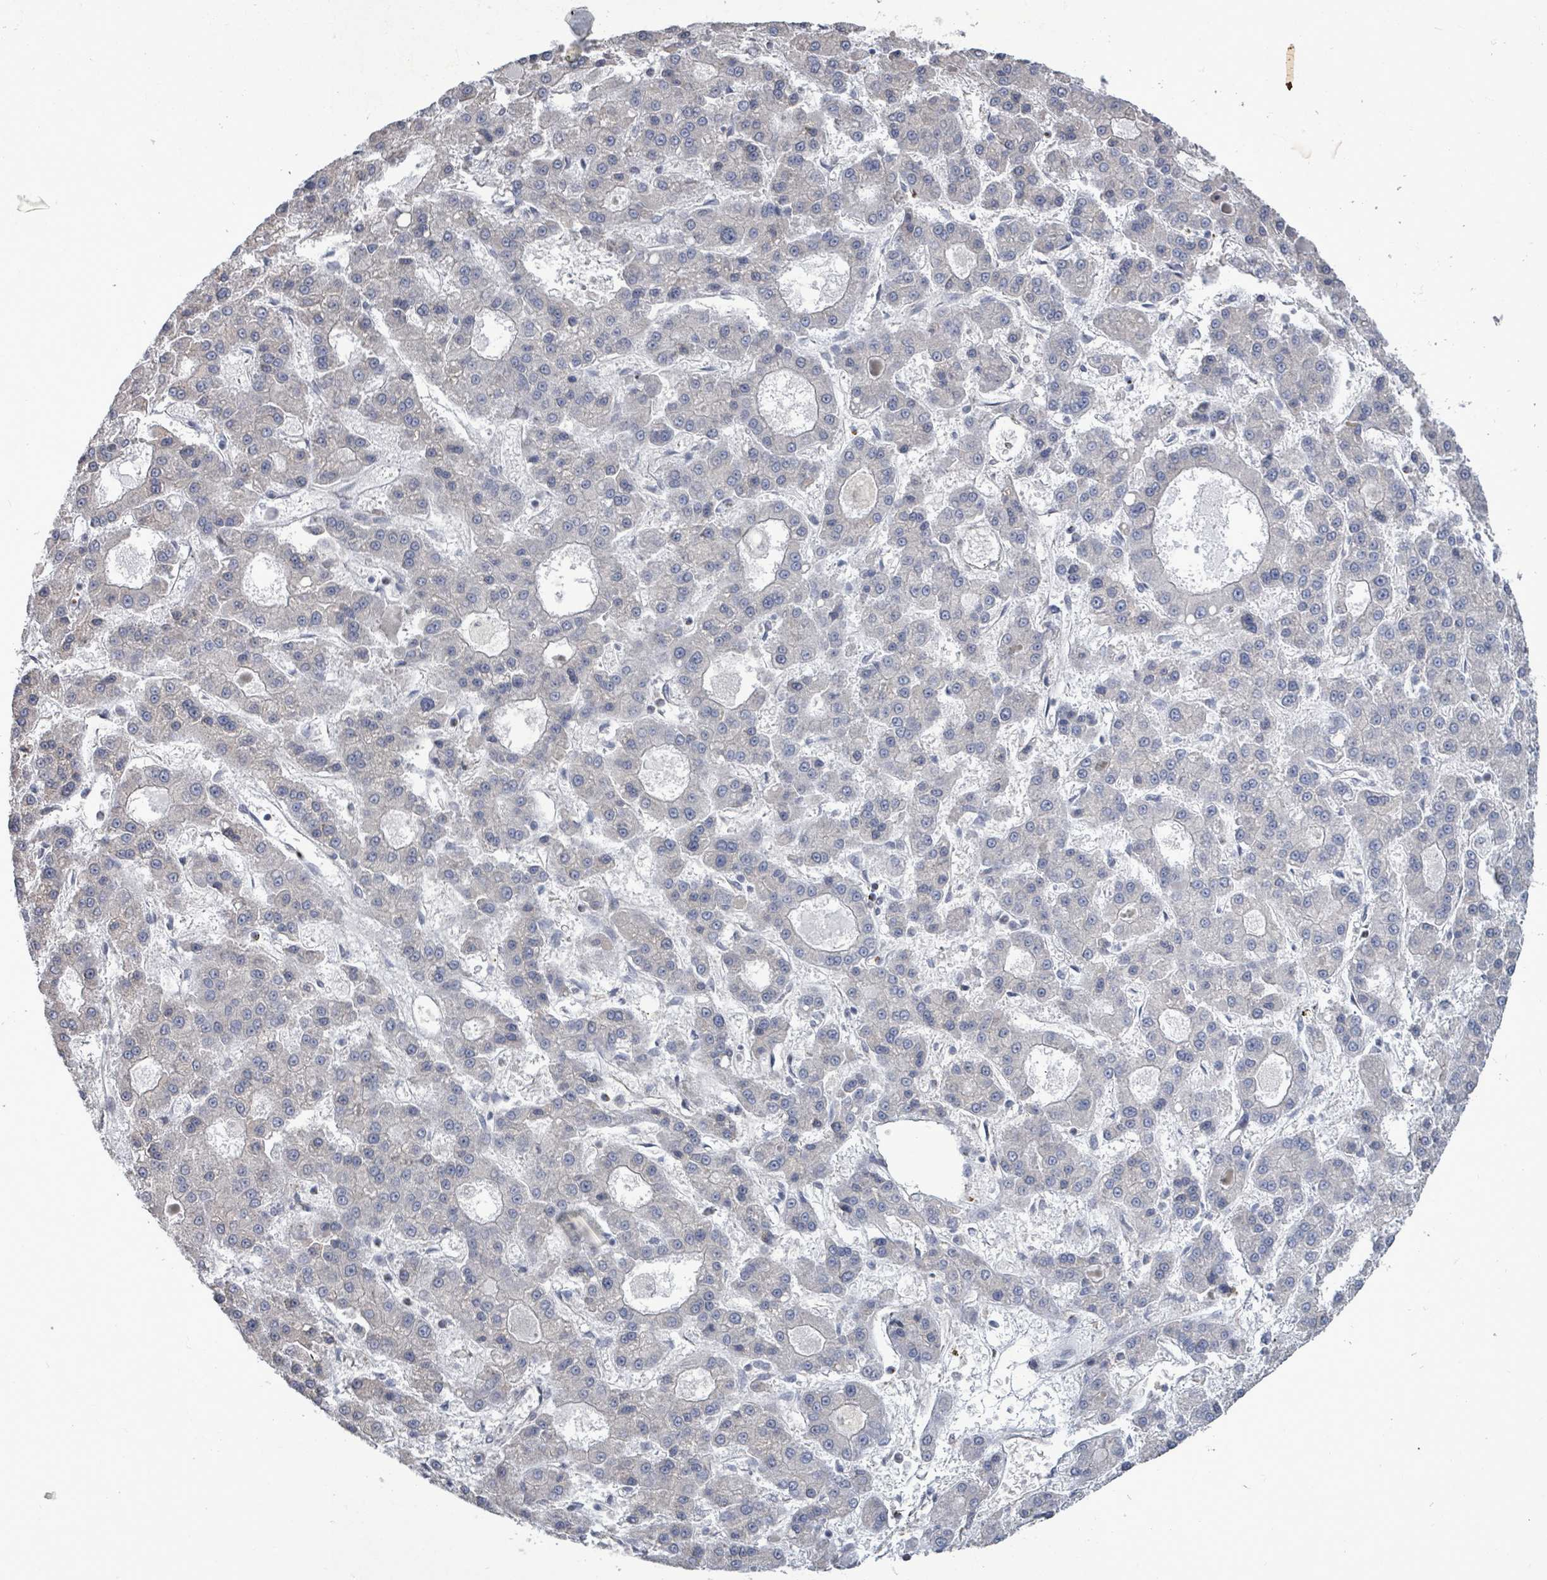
{"staining": {"intensity": "negative", "quantity": "none", "location": "none"}, "tissue": "liver cancer", "cell_type": "Tumor cells", "image_type": "cancer", "snomed": [{"axis": "morphology", "description": "Carcinoma, Hepatocellular, NOS"}, {"axis": "topography", "description": "Liver"}], "caption": "This is an immunohistochemistry (IHC) micrograph of hepatocellular carcinoma (liver). There is no expression in tumor cells.", "gene": "PAPSS1", "patient": {"sex": "male", "age": 70}}